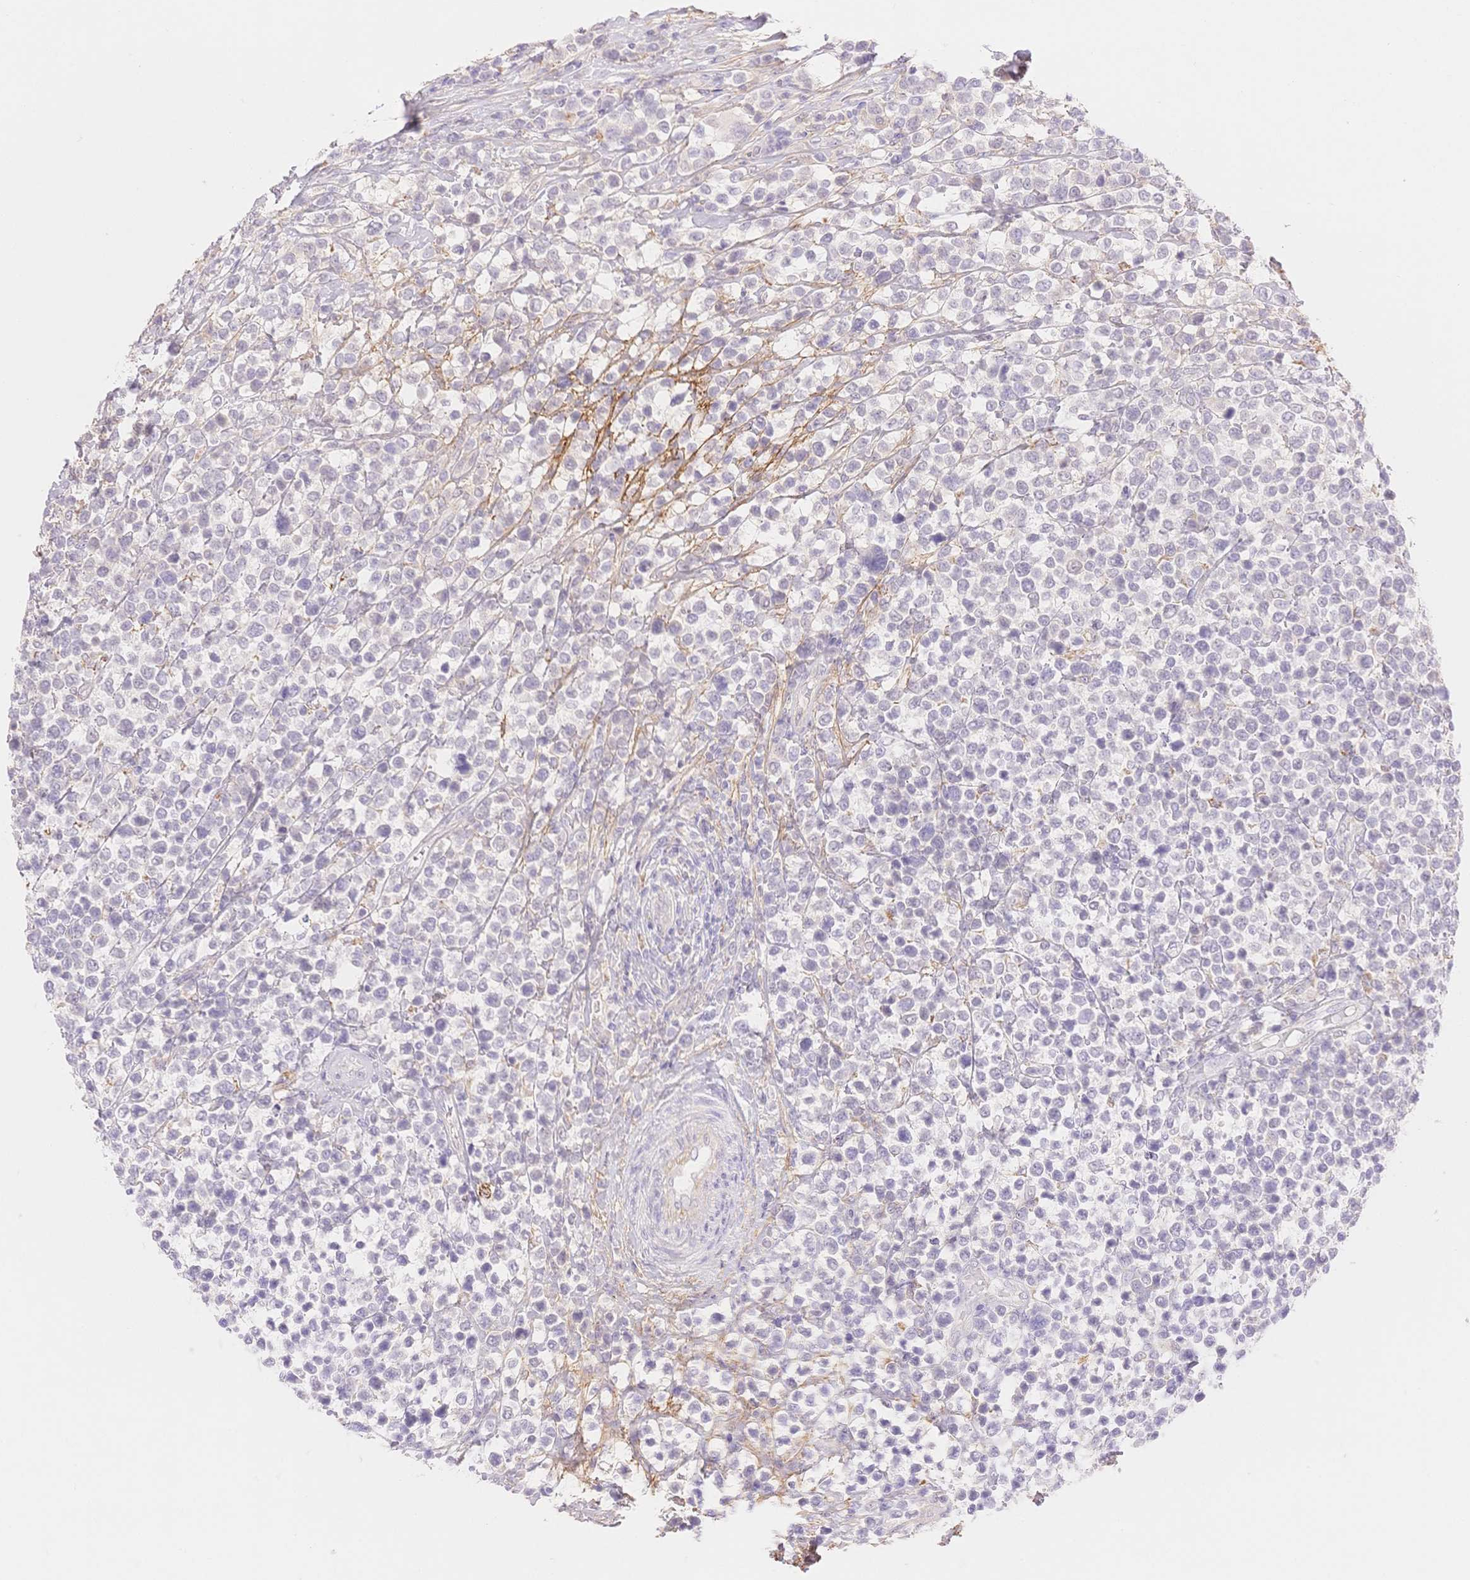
{"staining": {"intensity": "negative", "quantity": "none", "location": "none"}, "tissue": "lymphoma", "cell_type": "Tumor cells", "image_type": "cancer", "snomed": [{"axis": "morphology", "description": "Malignant lymphoma, non-Hodgkin's type, High grade"}, {"axis": "topography", "description": "Soft tissue"}], "caption": "High power microscopy micrograph of an immunohistochemistry histopathology image of lymphoma, revealing no significant expression in tumor cells.", "gene": "WDR54", "patient": {"sex": "female", "age": 56}}